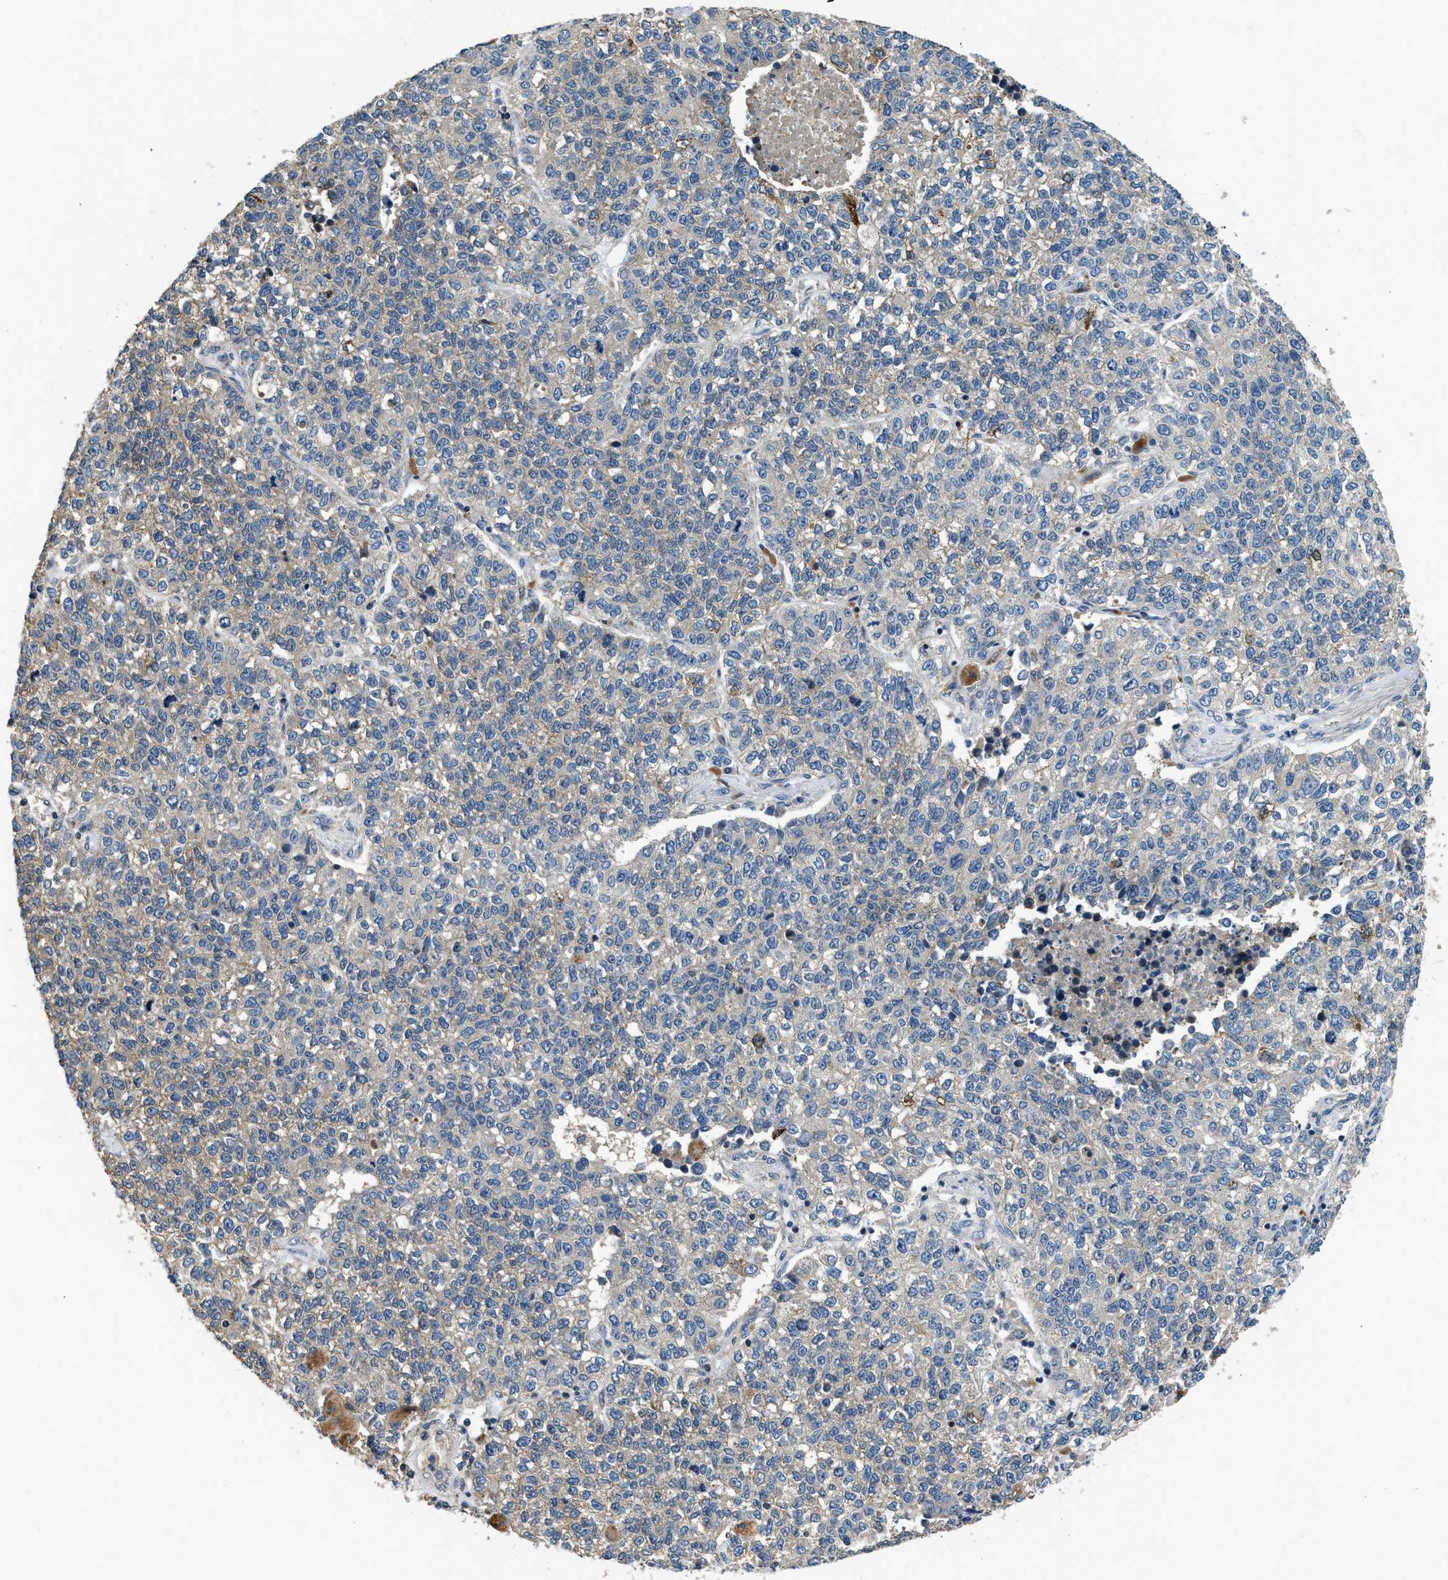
{"staining": {"intensity": "weak", "quantity": "<25%", "location": "cytoplasmic/membranous"}, "tissue": "lung cancer", "cell_type": "Tumor cells", "image_type": "cancer", "snomed": [{"axis": "morphology", "description": "Adenocarcinoma, NOS"}, {"axis": "topography", "description": "Lung"}], "caption": "Lung cancer stained for a protein using IHC displays no positivity tumor cells.", "gene": "IL3RA", "patient": {"sex": "male", "age": 49}}